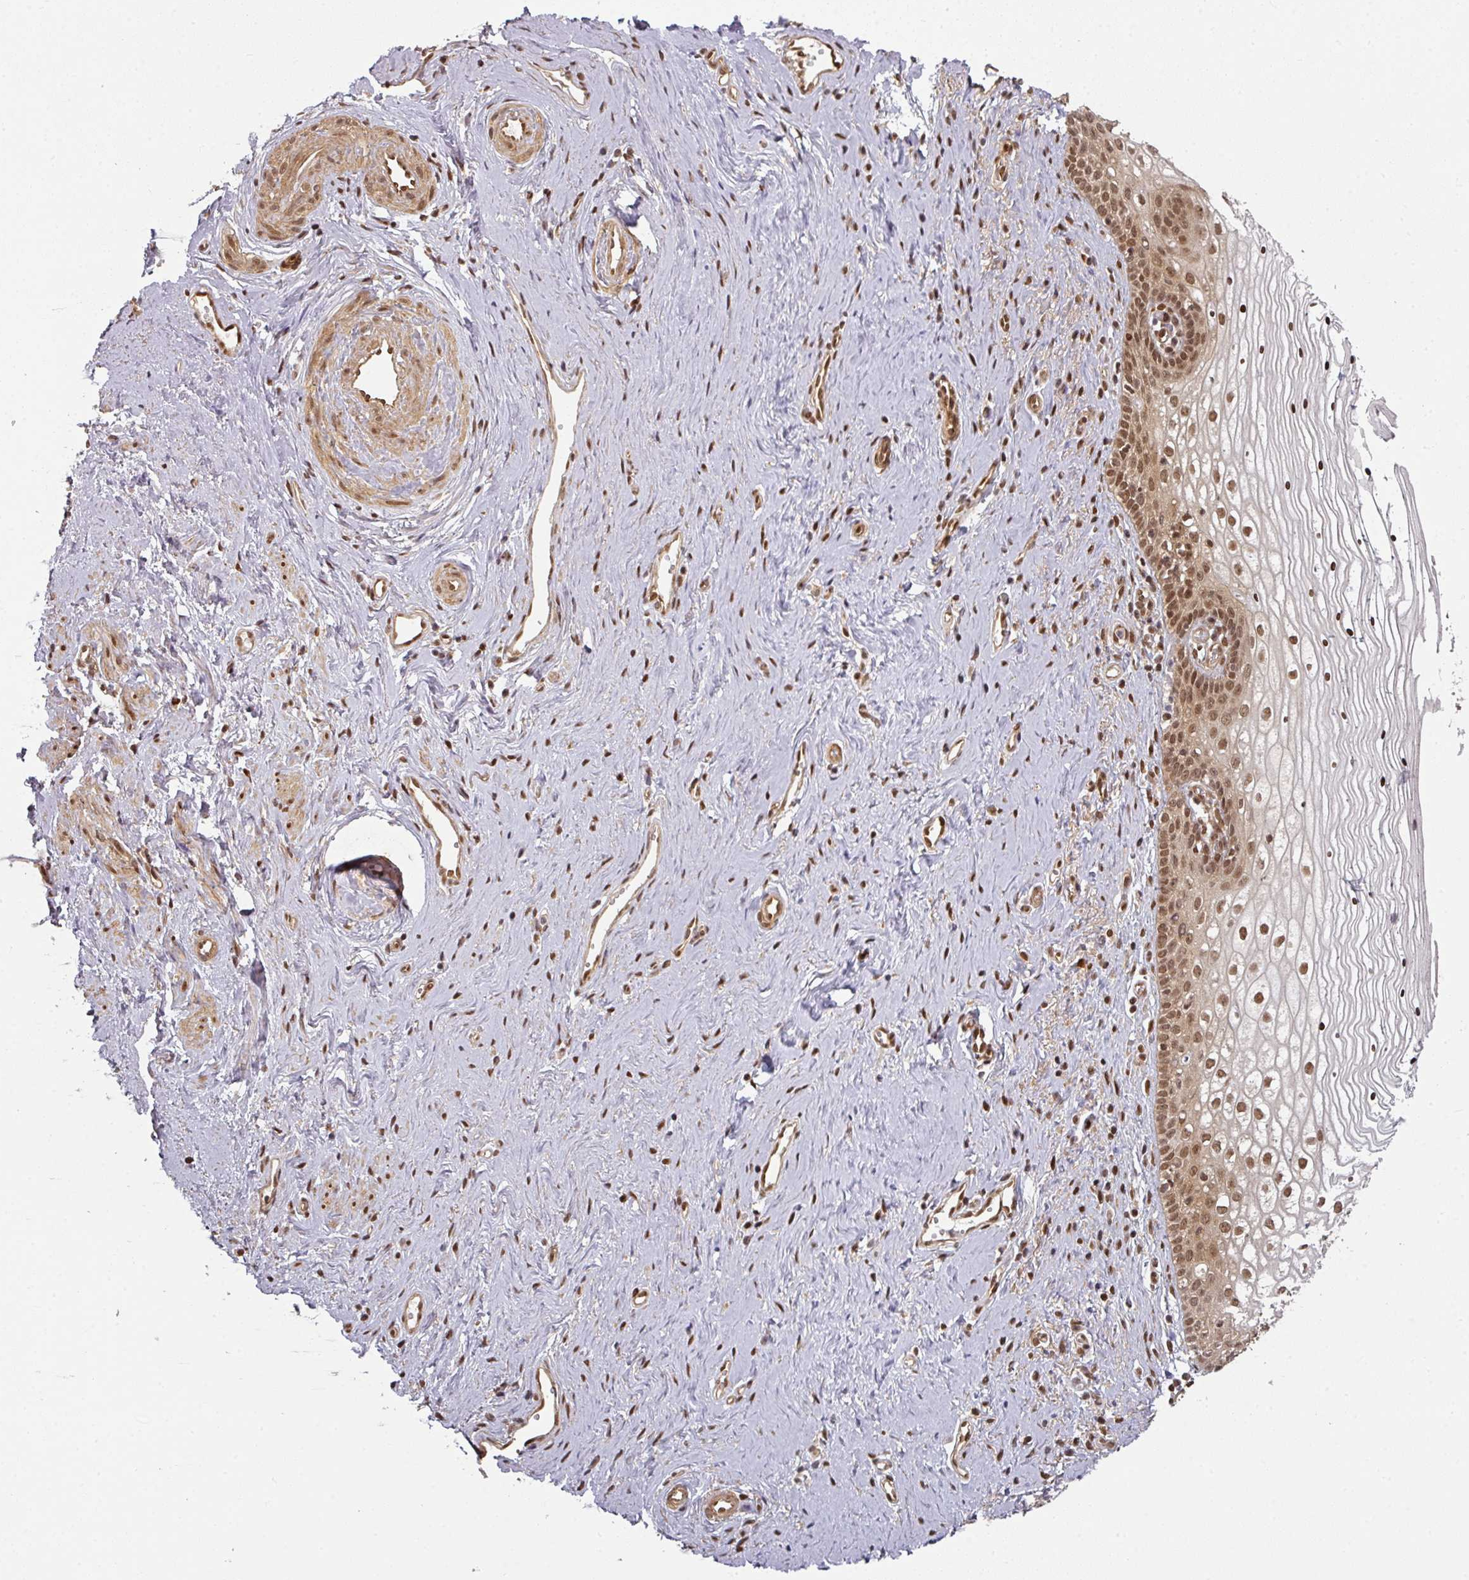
{"staining": {"intensity": "moderate", "quantity": ">75%", "location": "nuclear"}, "tissue": "vagina", "cell_type": "Squamous epithelial cells", "image_type": "normal", "snomed": [{"axis": "morphology", "description": "Normal tissue, NOS"}, {"axis": "topography", "description": "Vagina"}], "caption": "A high-resolution image shows IHC staining of benign vagina, which exhibits moderate nuclear positivity in approximately >75% of squamous epithelial cells.", "gene": "SIK3", "patient": {"sex": "female", "age": 59}}